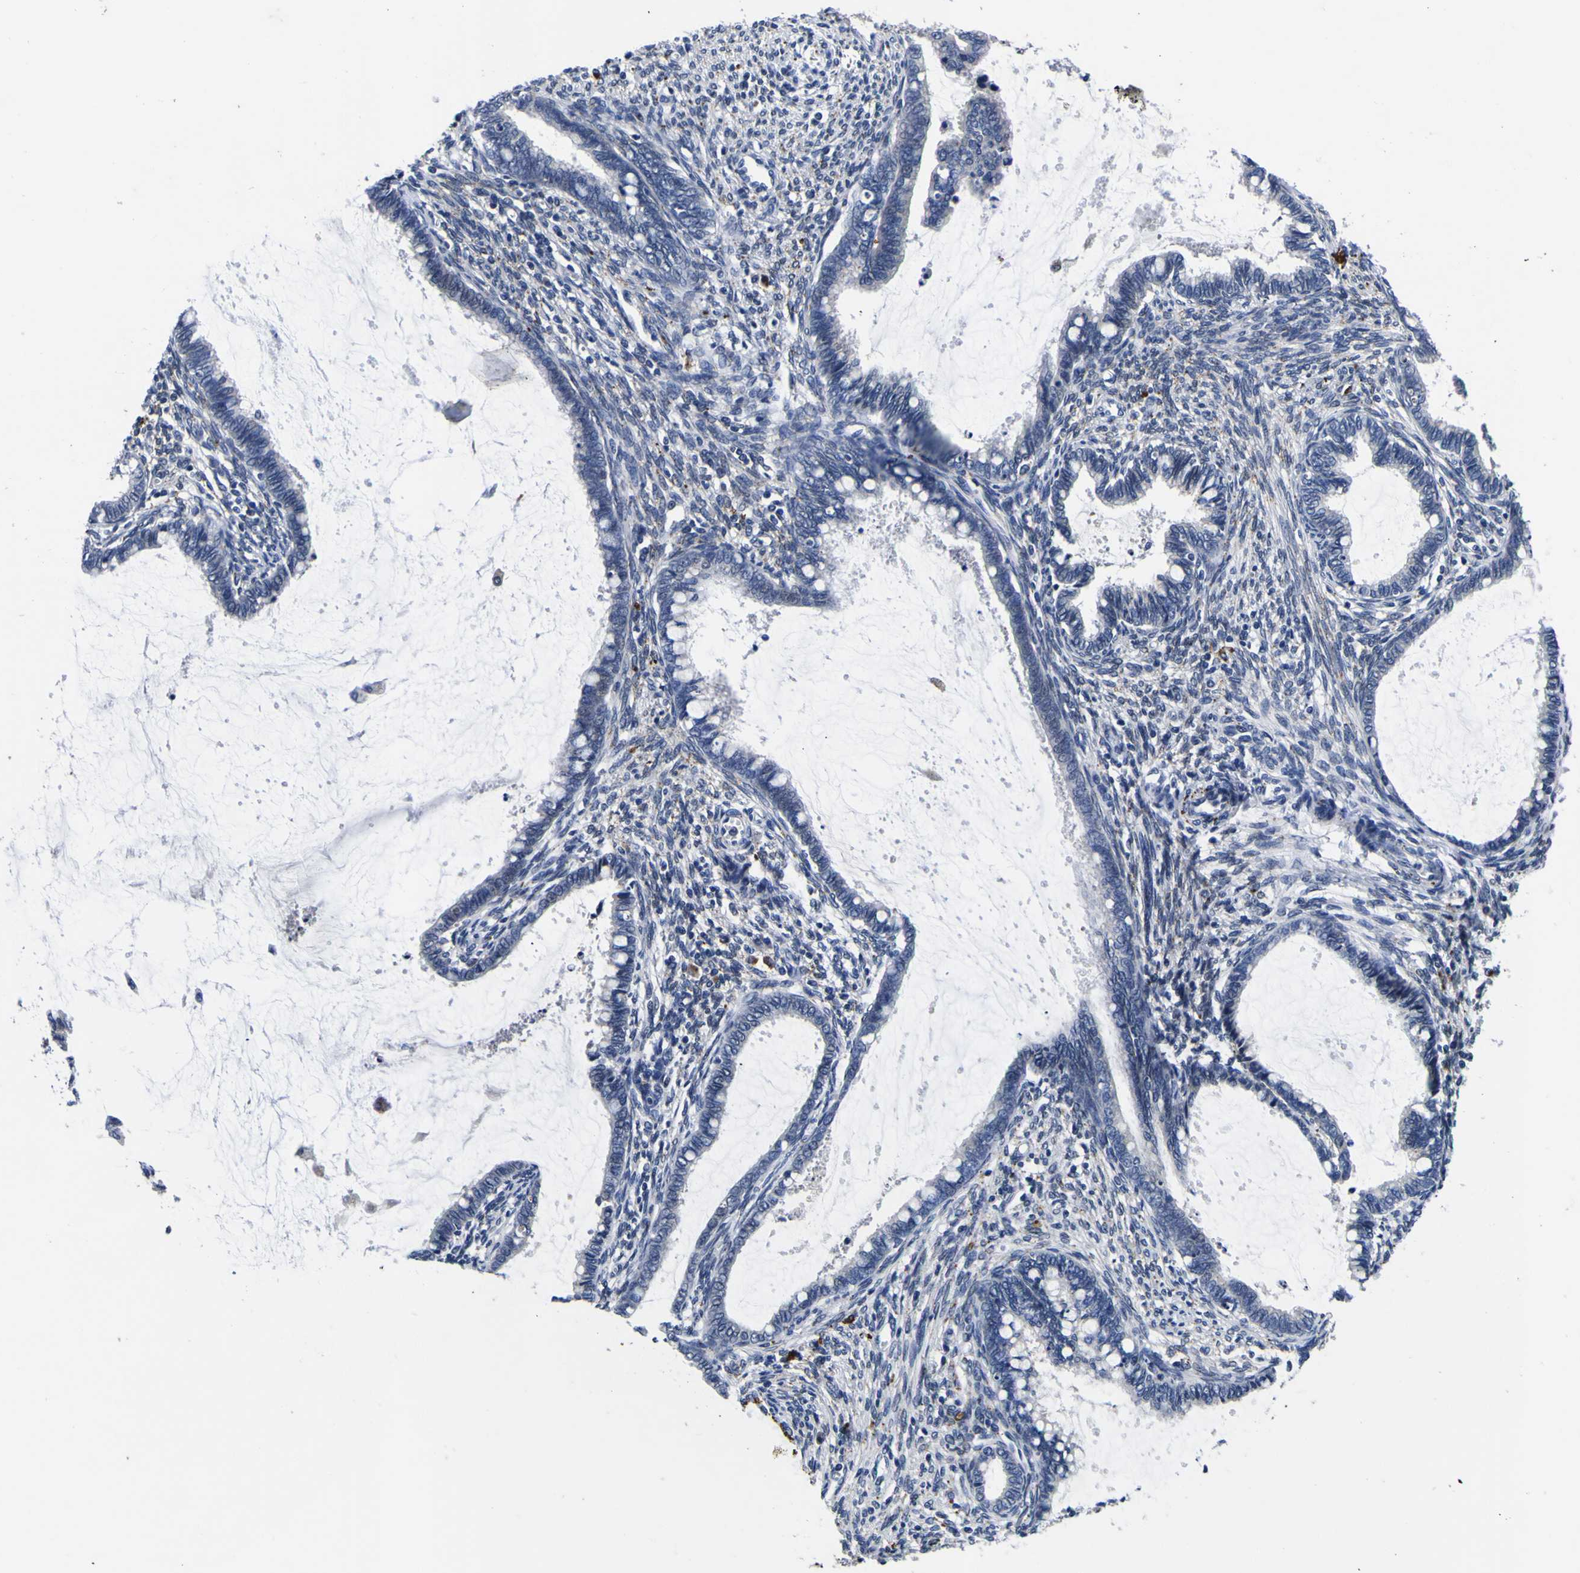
{"staining": {"intensity": "negative", "quantity": "none", "location": "none"}, "tissue": "cervical cancer", "cell_type": "Tumor cells", "image_type": "cancer", "snomed": [{"axis": "morphology", "description": "Adenocarcinoma, NOS"}, {"axis": "topography", "description": "Cervix"}], "caption": "Tumor cells show no significant positivity in cervical adenocarcinoma.", "gene": "IGFLR1", "patient": {"sex": "female", "age": 44}}